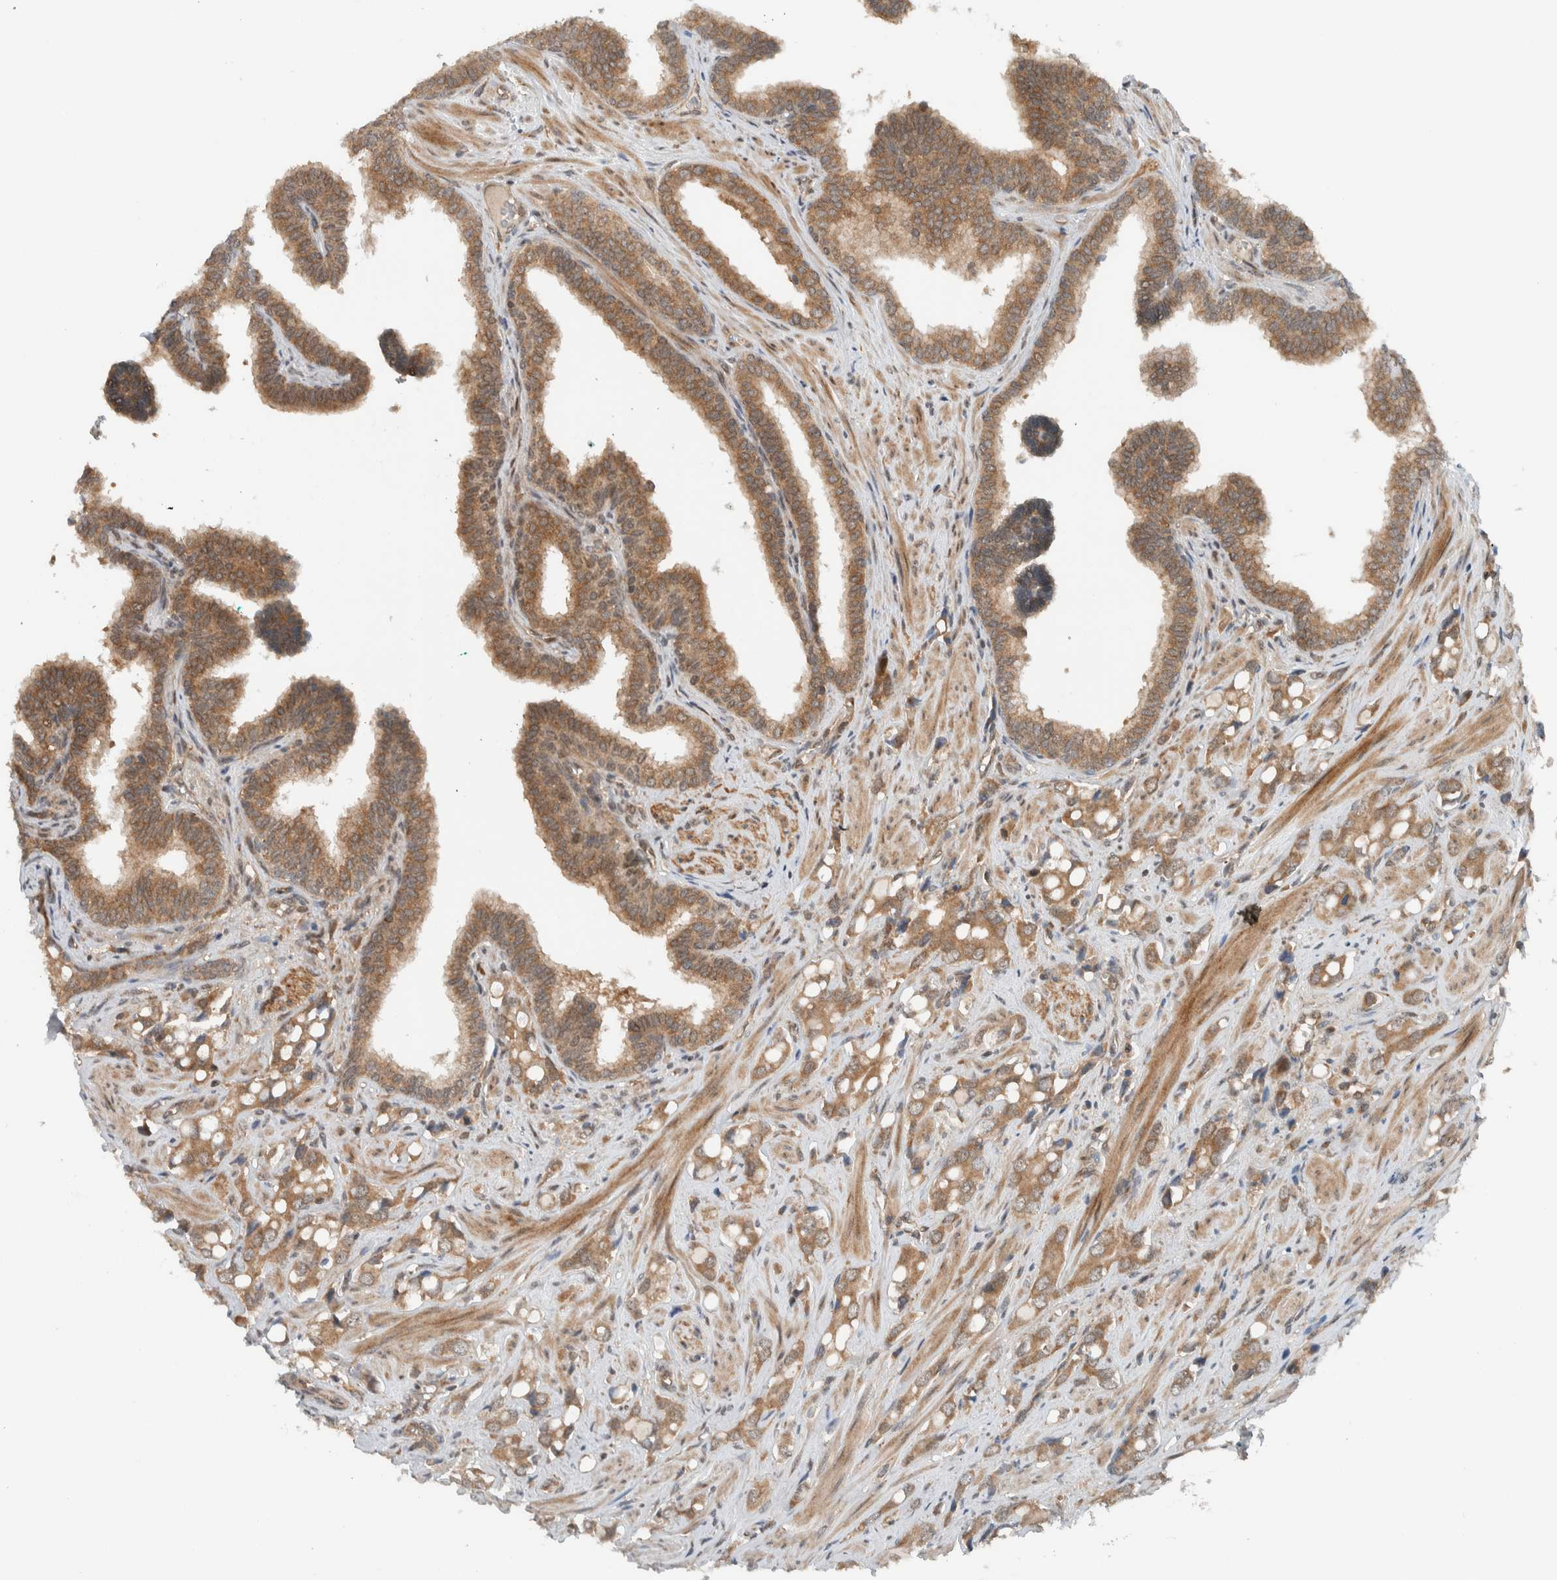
{"staining": {"intensity": "moderate", "quantity": ">75%", "location": "cytoplasmic/membranous"}, "tissue": "prostate cancer", "cell_type": "Tumor cells", "image_type": "cancer", "snomed": [{"axis": "morphology", "description": "Adenocarcinoma, High grade"}, {"axis": "topography", "description": "Prostate"}], "caption": "Immunohistochemical staining of human high-grade adenocarcinoma (prostate) displays medium levels of moderate cytoplasmic/membranous protein positivity in about >75% of tumor cells.", "gene": "KLHL6", "patient": {"sex": "male", "age": 52}}